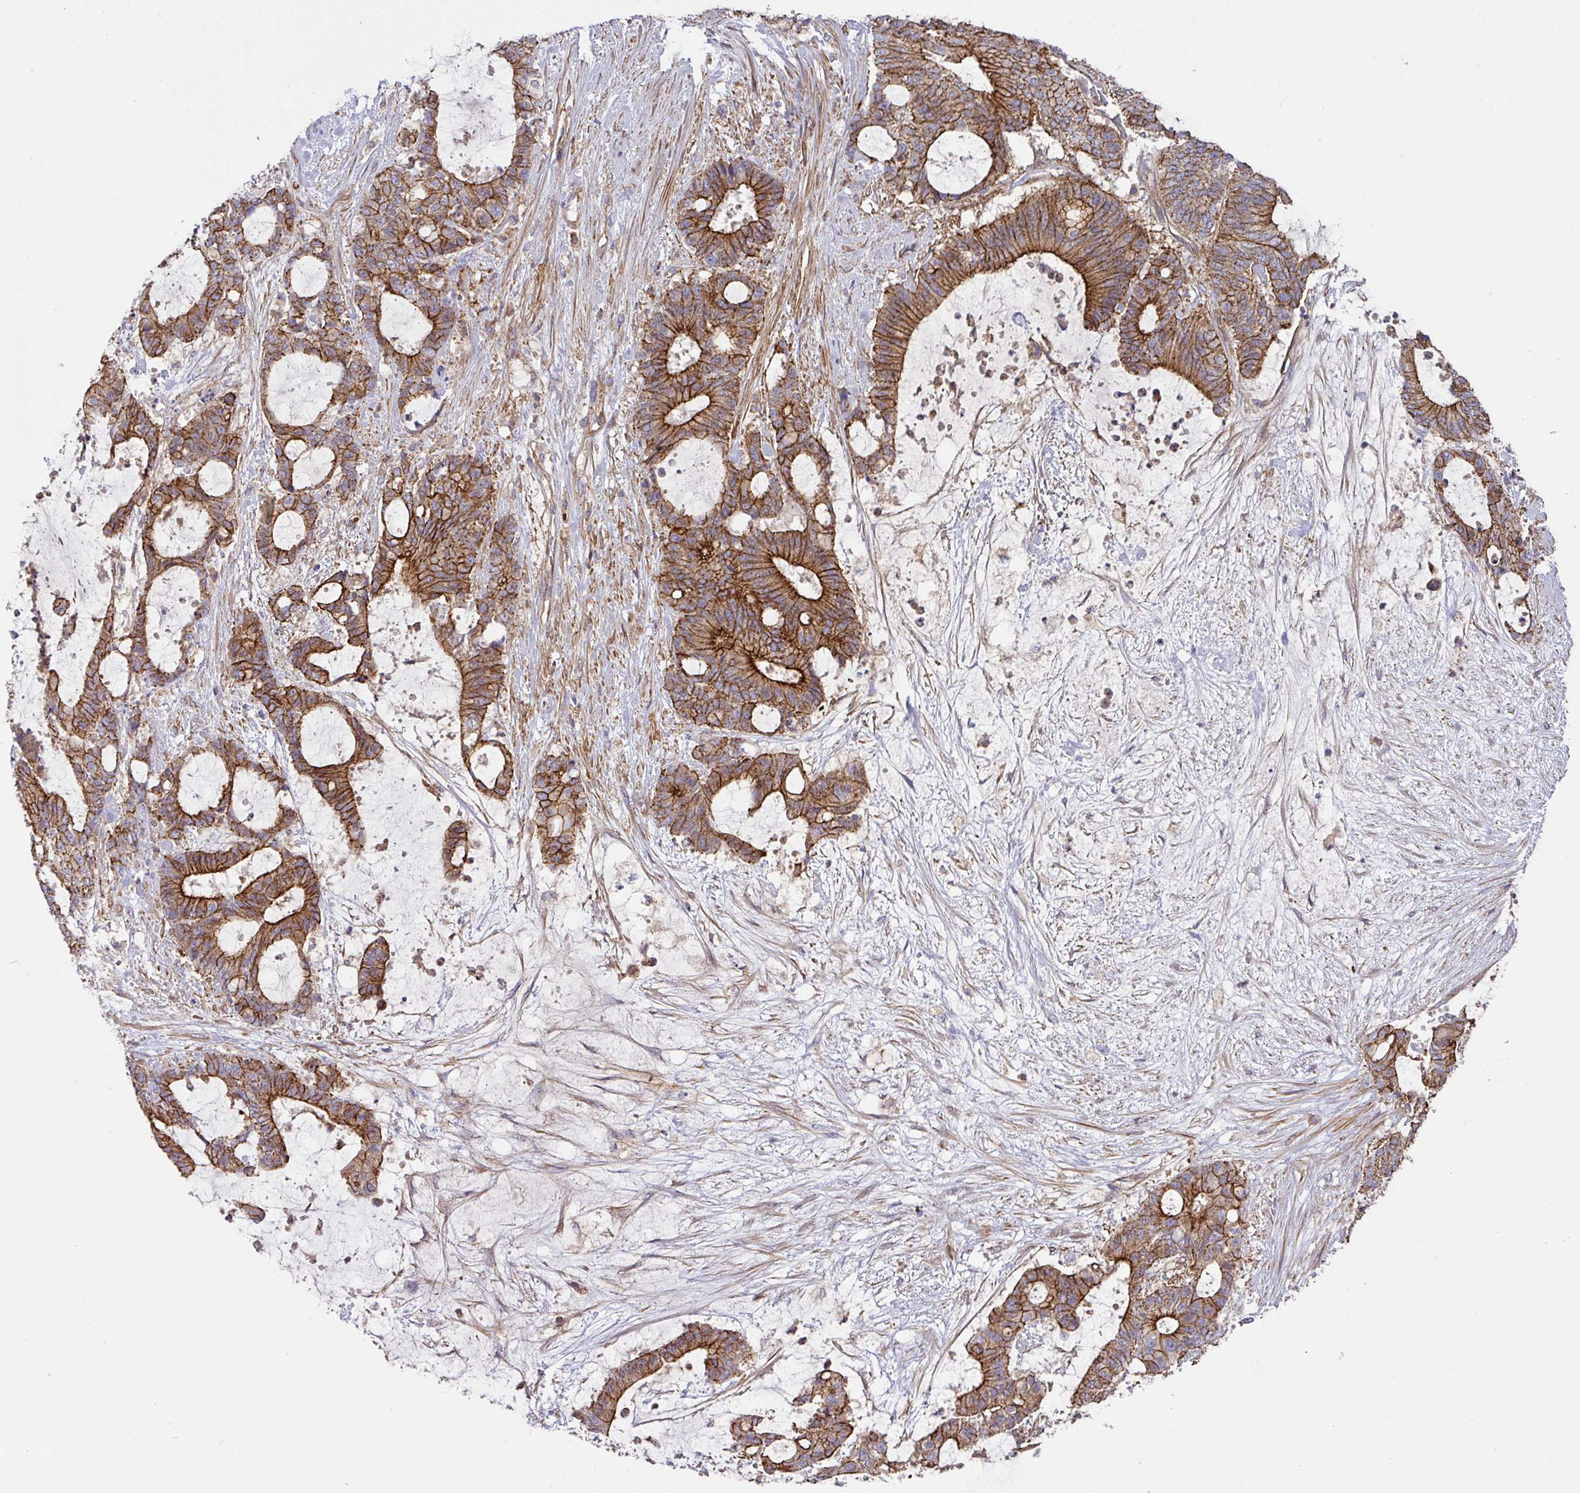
{"staining": {"intensity": "strong", "quantity": ">75%", "location": "cytoplasmic/membranous"}, "tissue": "liver cancer", "cell_type": "Tumor cells", "image_type": "cancer", "snomed": [{"axis": "morphology", "description": "Normal tissue, NOS"}, {"axis": "morphology", "description": "Cholangiocarcinoma"}, {"axis": "topography", "description": "Liver"}, {"axis": "topography", "description": "Peripheral nerve tissue"}], "caption": "This histopathology image demonstrates liver cancer (cholangiocarcinoma) stained with immunohistochemistry to label a protein in brown. The cytoplasmic/membranous of tumor cells show strong positivity for the protein. Nuclei are counter-stained blue.", "gene": "RIC1", "patient": {"sex": "female", "age": 73}}